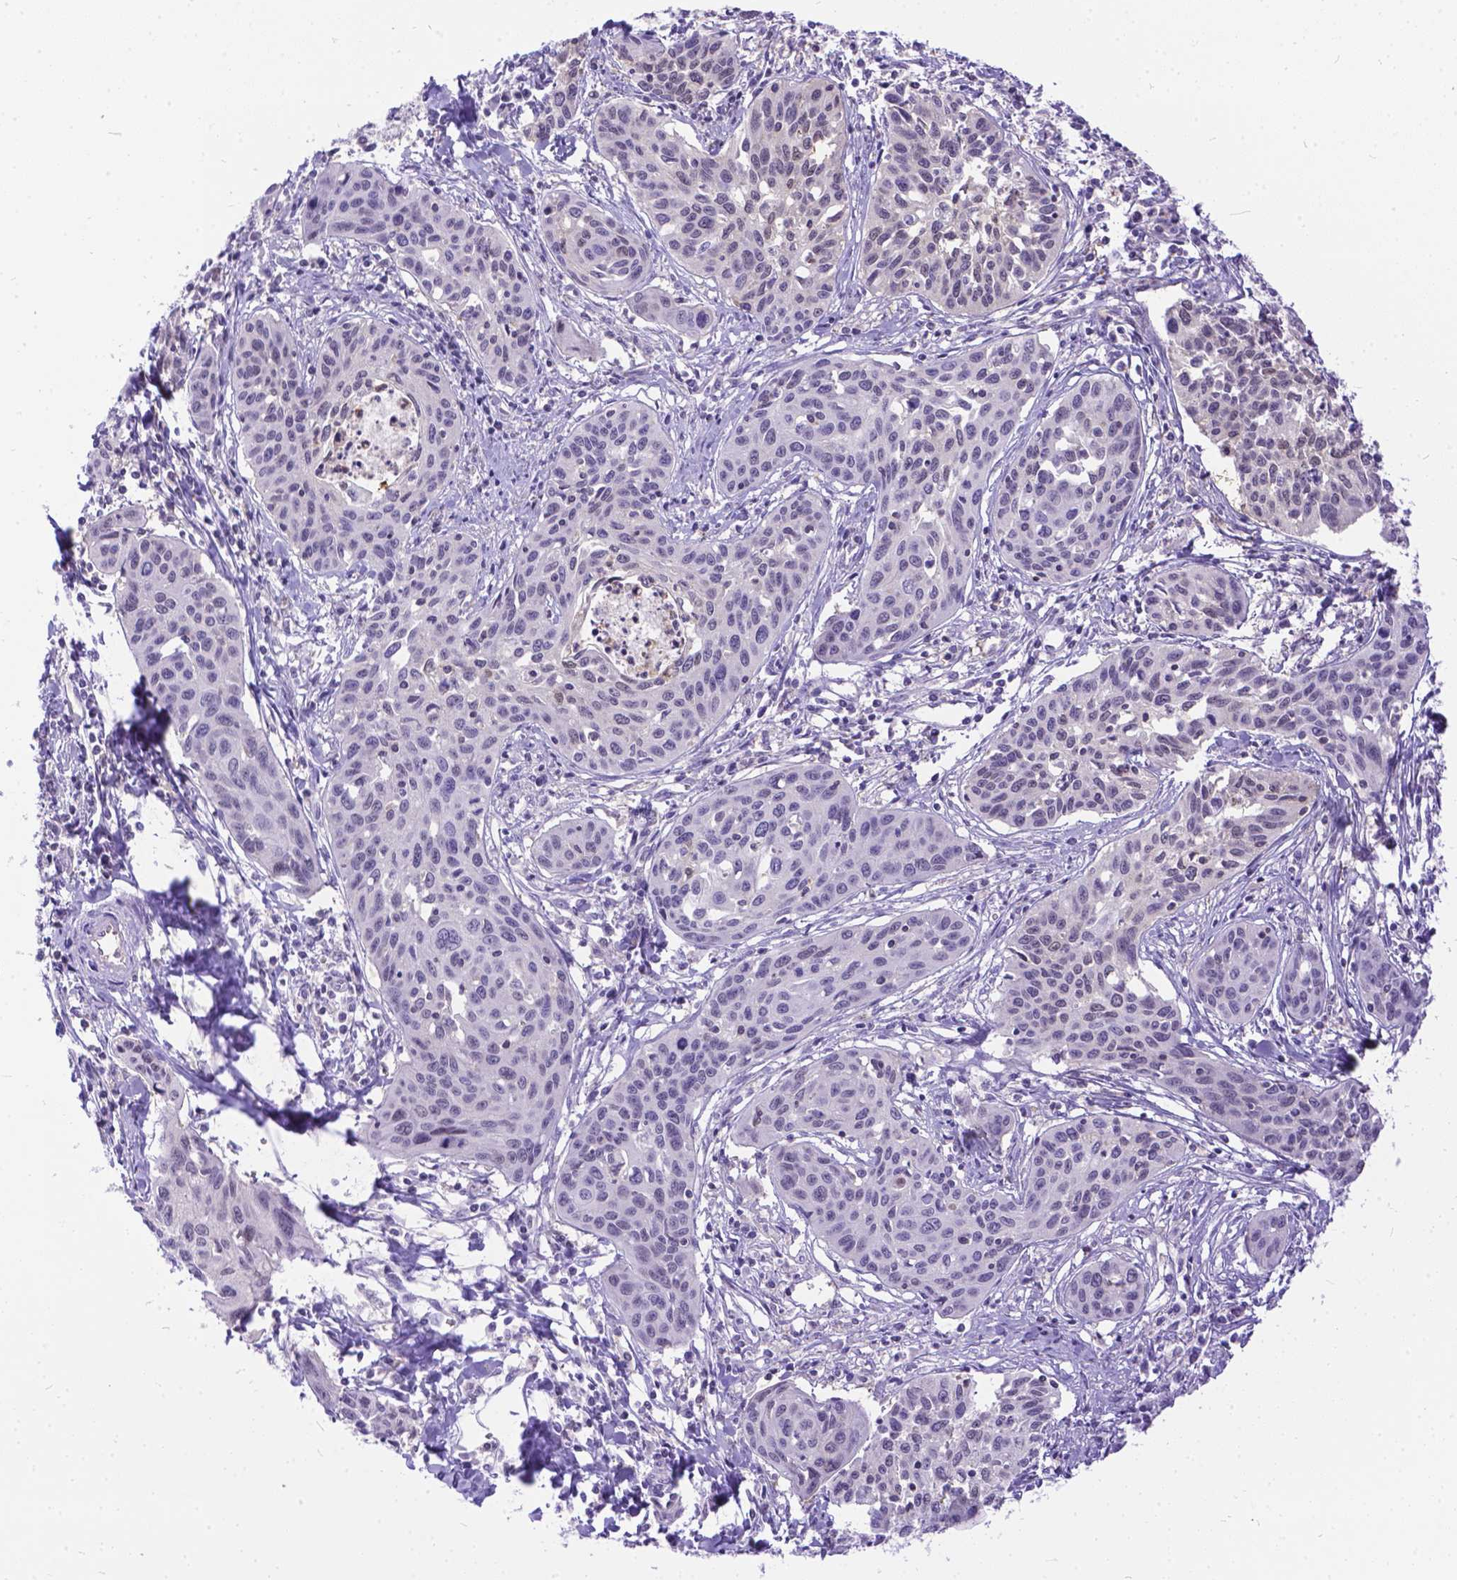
{"staining": {"intensity": "weak", "quantity": "<25%", "location": "cytoplasmic/membranous,nuclear"}, "tissue": "cervical cancer", "cell_type": "Tumor cells", "image_type": "cancer", "snomed": [{"axis": "morphology", "description": "Squamous cell carcinoma, NOS"}, {"axis": "topography", "description": "Cervix"}], "caption": "The image displays no significant staining in tumor cells of cervical cancer (squamous cell carcinoma).", "gene": "TMEM169", "patient": {"sex": "female", "age": 31}}